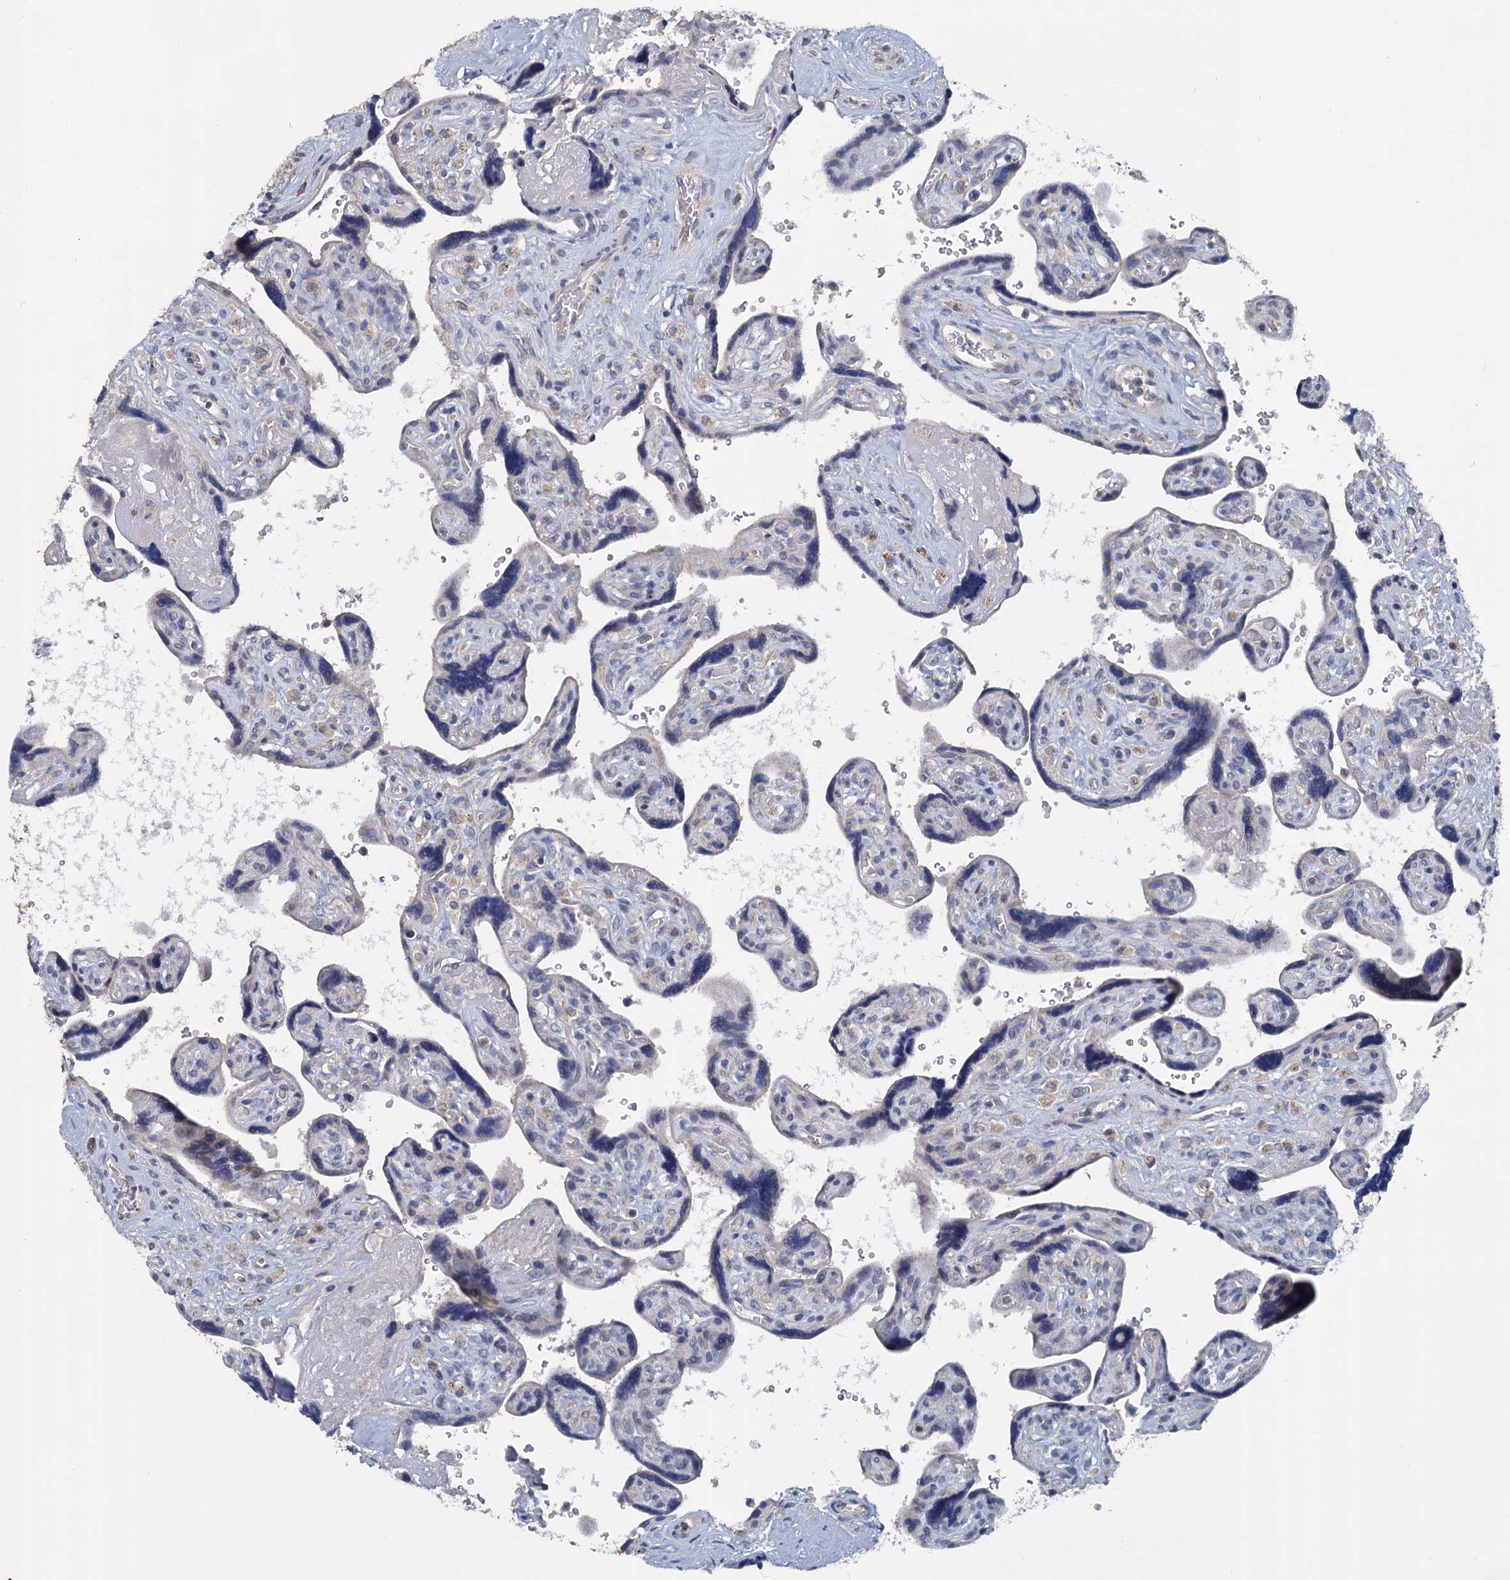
{"staining": {"intensity": "negative", "quantity": "none", "location": "none"}, "tissue": "placenta", "cell_type": "Trophoblastic cells", "image_type": "normal", "snomed": [{"axis": "morphology", "description": "Normal tissue, NOS"}, {"axis": "topography", "description": "Placenta"}], "caption": "Unremarkable placenta was stained to show a protein in brown. There is no significant expression in trophoblastic cells. (Brightfield microscopy of DAB IHC at high magnification).", "gene": "SLC2A7", "patient": {"sex": "female", "age": 39}}